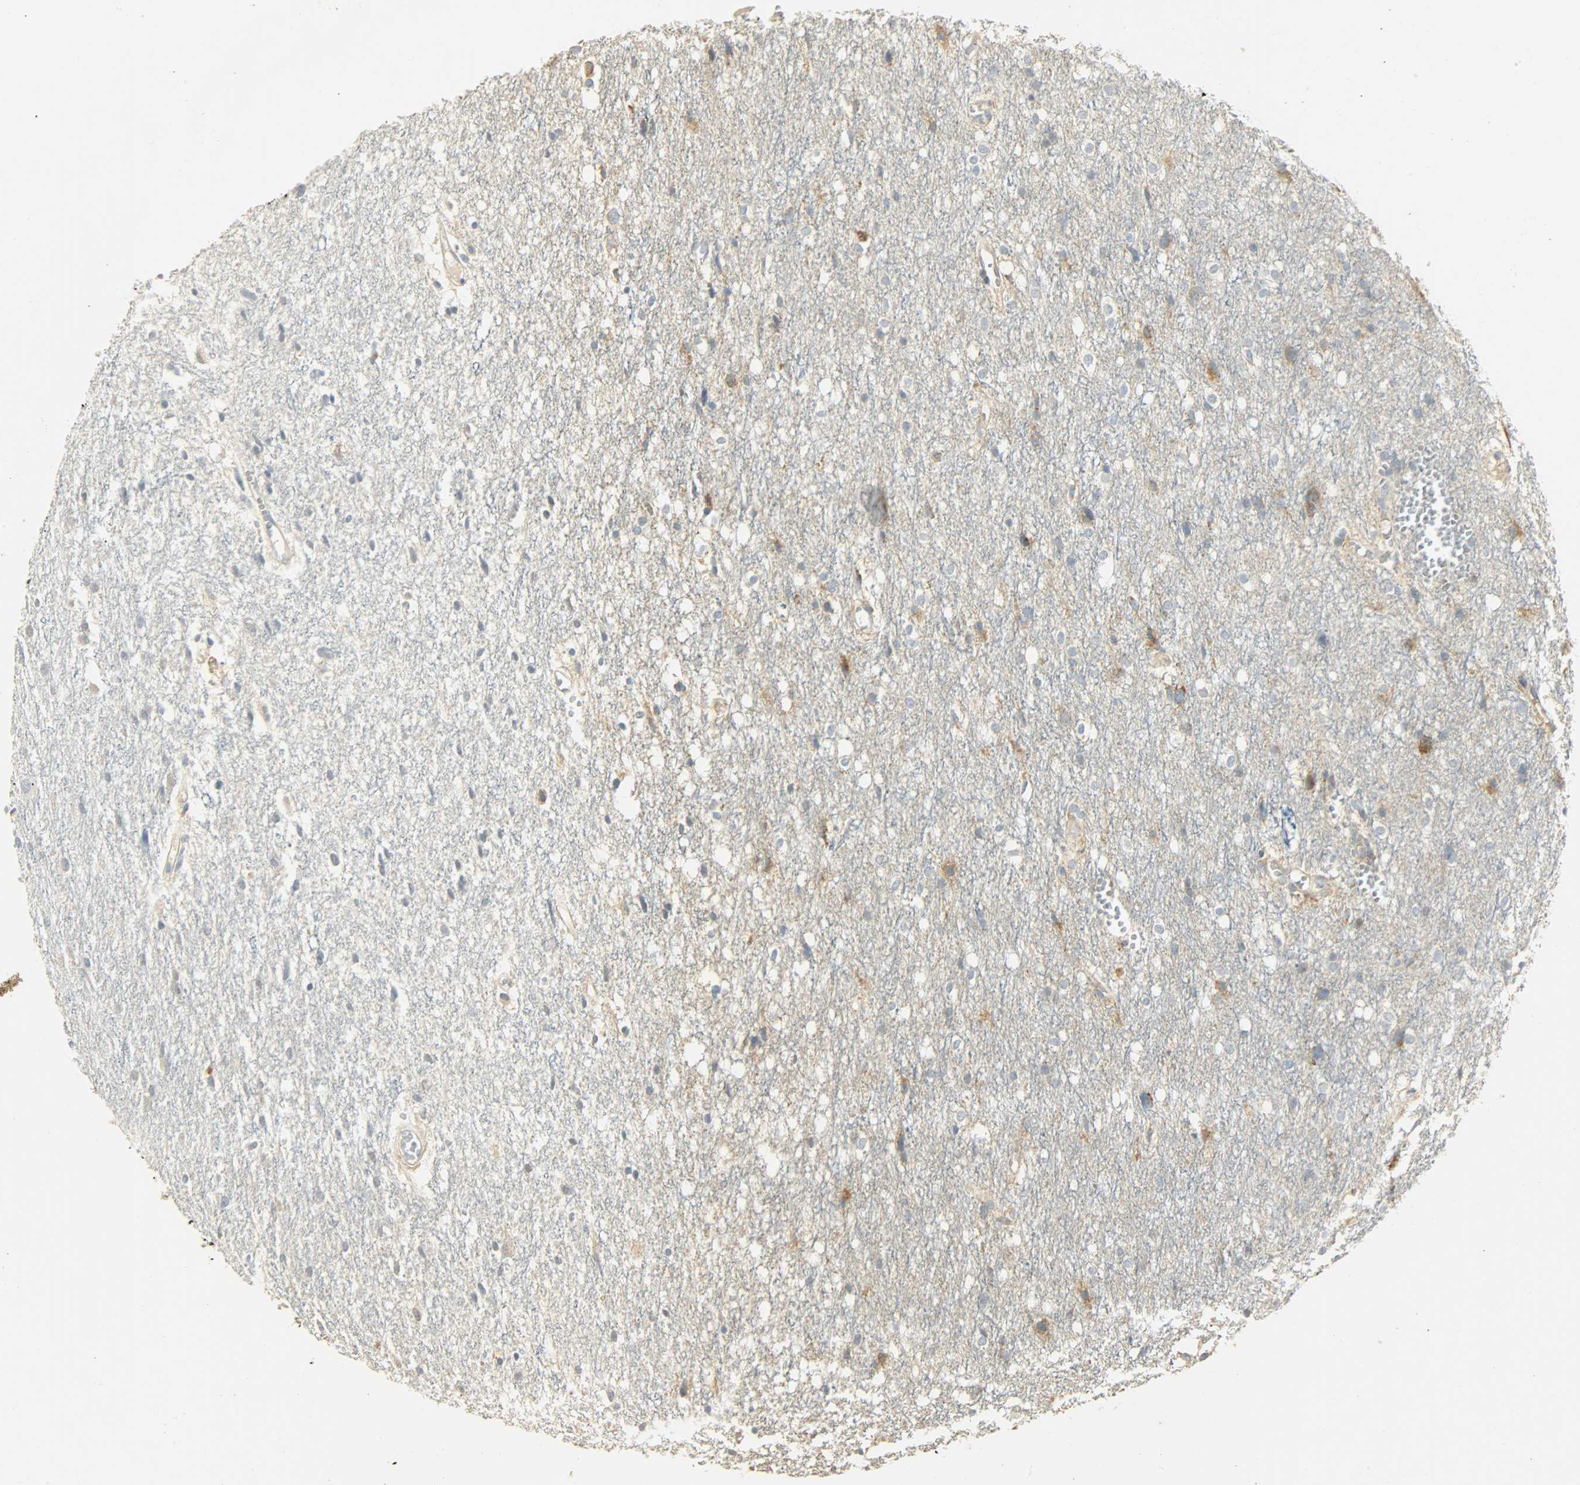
{"staining": {"intensity": "weak", "quantity": "25%-75%", "location": "cytoplasmic/membranous"}, "tissue": "glioma", "cell_type": "Tumor cells", "image_type": "cancer", "snomed": [{"axis": "morphology", "description": "Glioma, malignant, High grade"}, {"axis": "topography", "description": "Brain"}], "caption": "Immunohistochemistry photomicrograph of neoplastic tissue: high-grade glioma (malignant) stained using immunohistochemistry reveals low levels of weak protein expression localized specifically in the cytoplasmic/membranous of tumor cells, appearing as a cytoplasmic/membranous brown color.", "gene": "NNT", "patient": {"sex": "female", "age": 59}}